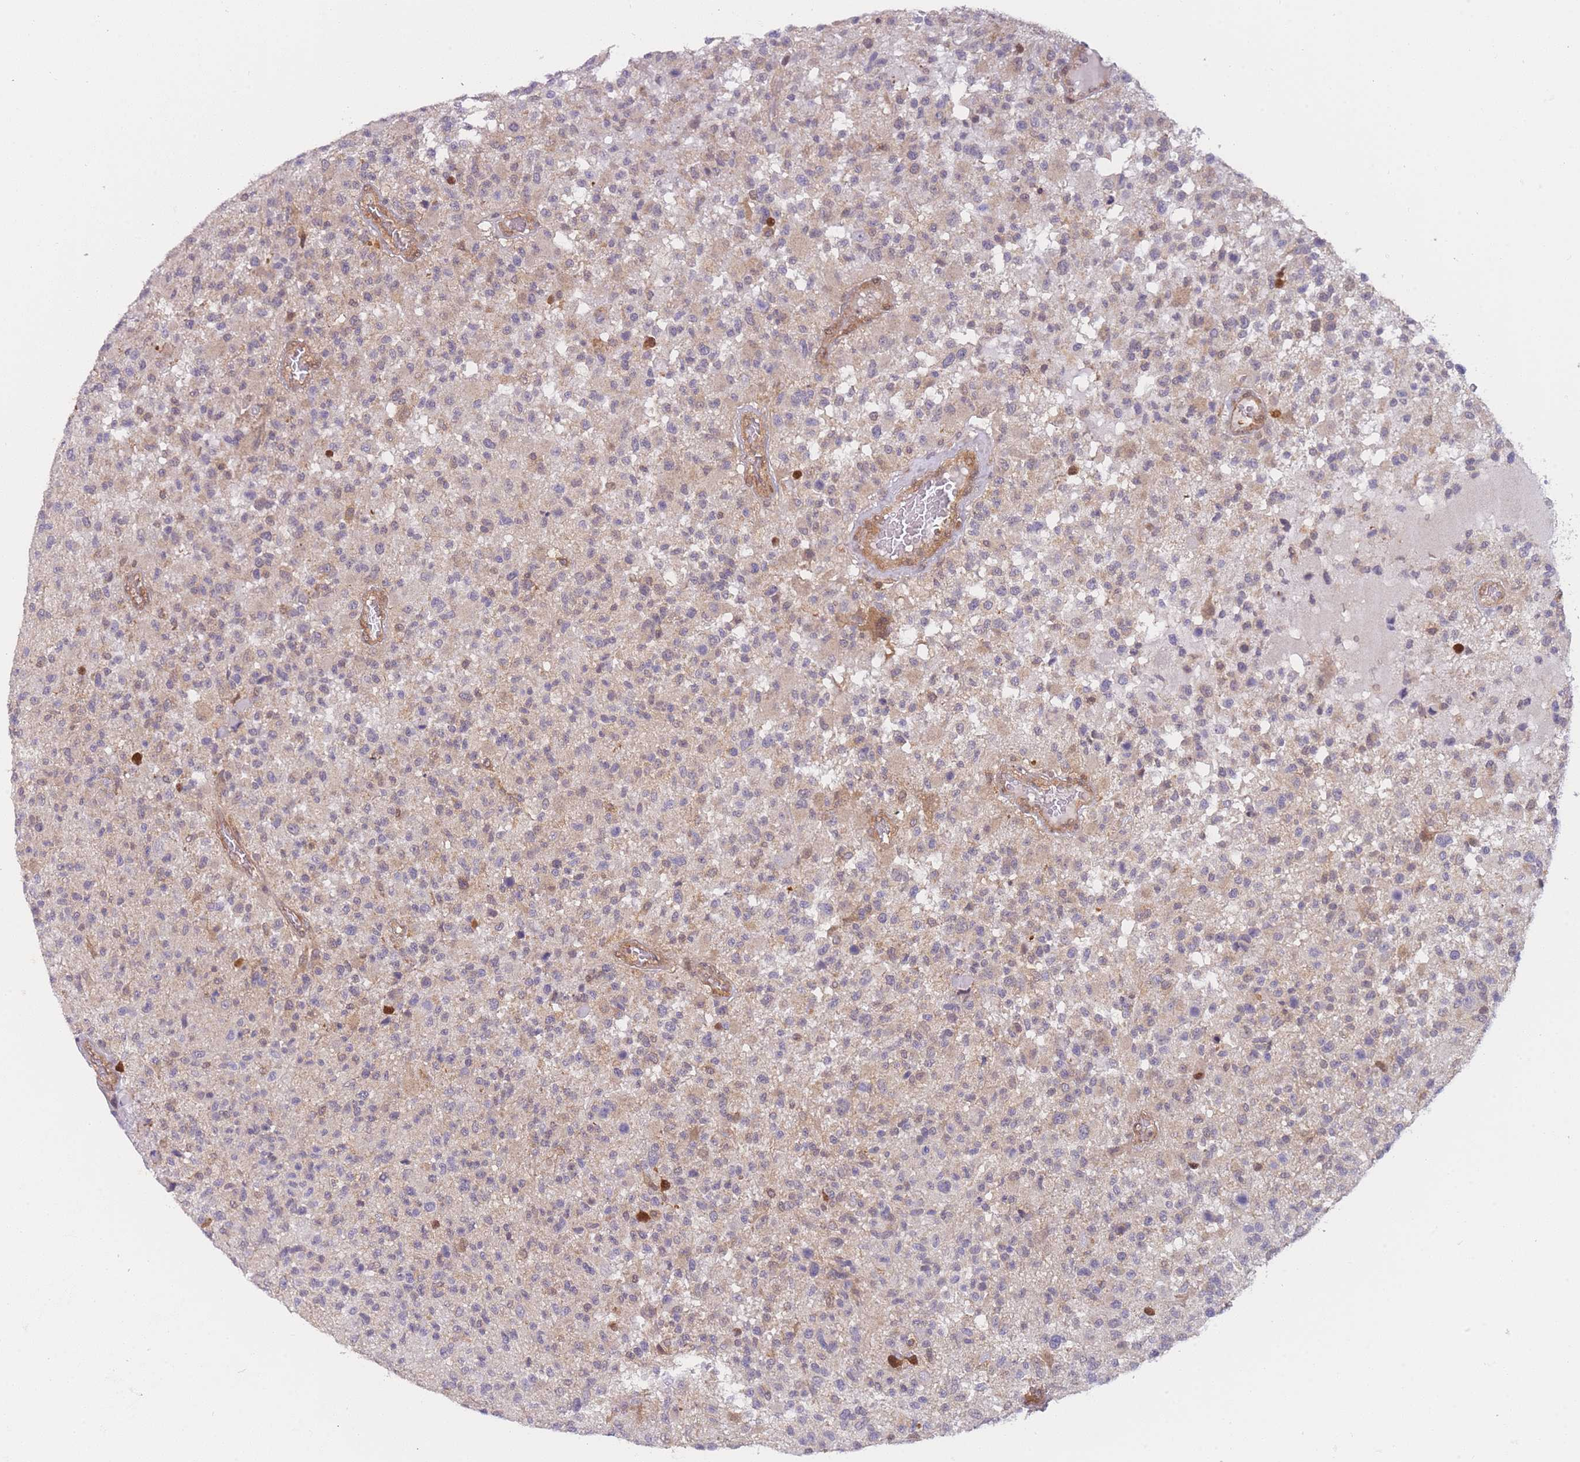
{"staining": {"intensity": "negative", "quantity": "none", "location": "none"}, "tissue": "glioma", "cell_type": "Tumor cells", "image_type": "cancer", "snomed": [{"axis": "morphology", "description": "Glioma, malignant, High grade"}, {"axis": "morphology", "description": "Glioblastoma, NOS"}, {"axis": "topography", "description": "Brain"}], "caption": "A high-resolution image shows immunohistochemistry staining of glioma, which displays no significant expression in tumor cells. Brightfield microscopy of IHC stained with DAB (brown) and hematoxylin (blue), captured at high magnification.", "gene": "MRI1", "patient": {"sex": "male", "age": 60}}